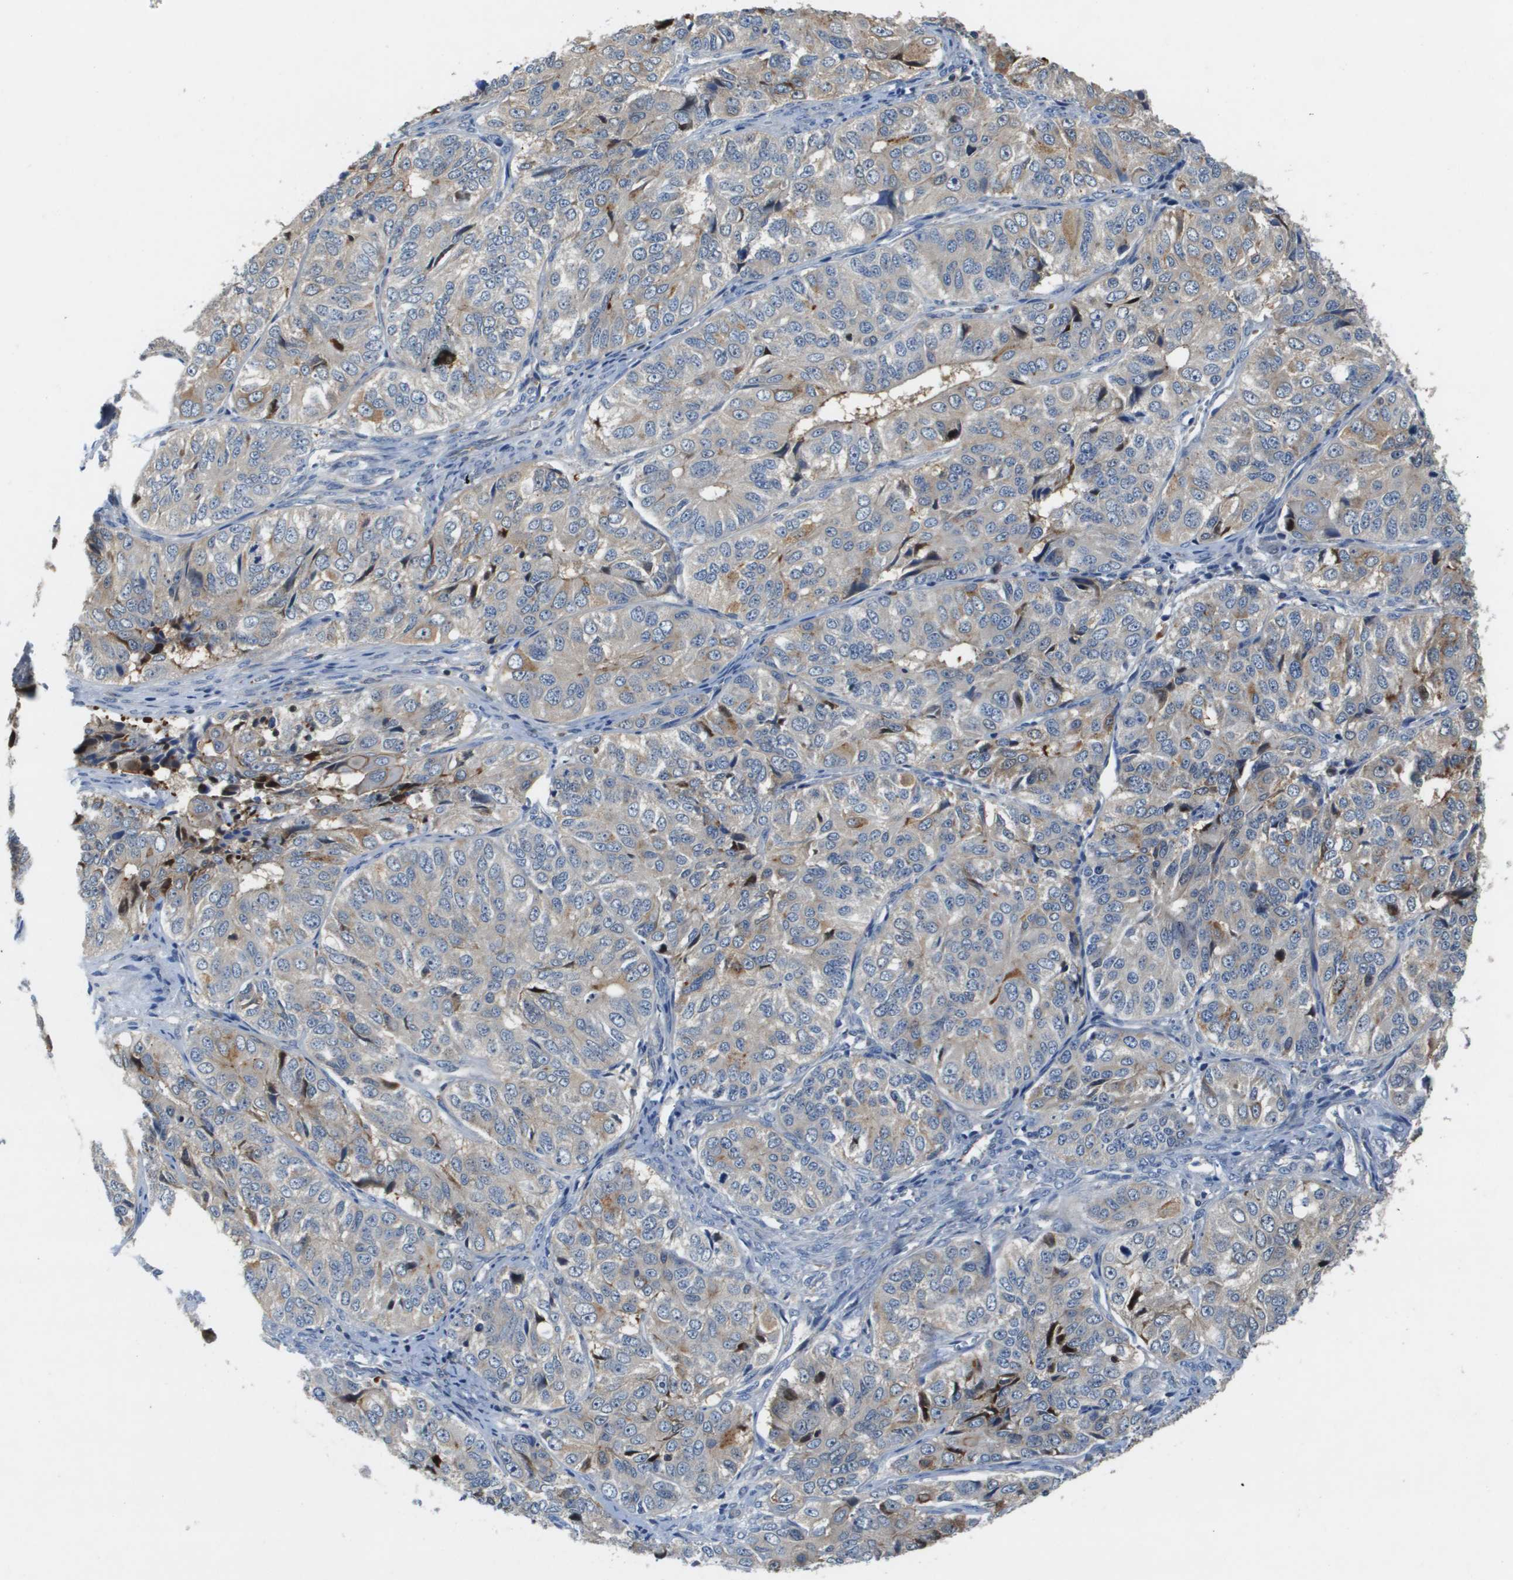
{"staining": {"intensity": "moderate", "quantity": "<25%", "location": "cytoplasmic/membranous"}, "tissue": "ovarian cancer", "cell_type": "Tumor cells", "image_type": "cancer", "snomed": [{"axis": "morphology", "description": "Carcinoma, endometroid"}, {"axis": "topography", "description": "Ovary"}], "caption": "The immunohistochemical stain labels moderate cytoplasmic/membranous staining in tumor cells of ovarian cancer (endometroid carcinoma) tissue.", "gene": "SCN4B", "patient": {"sex": "female", "age": 51}}